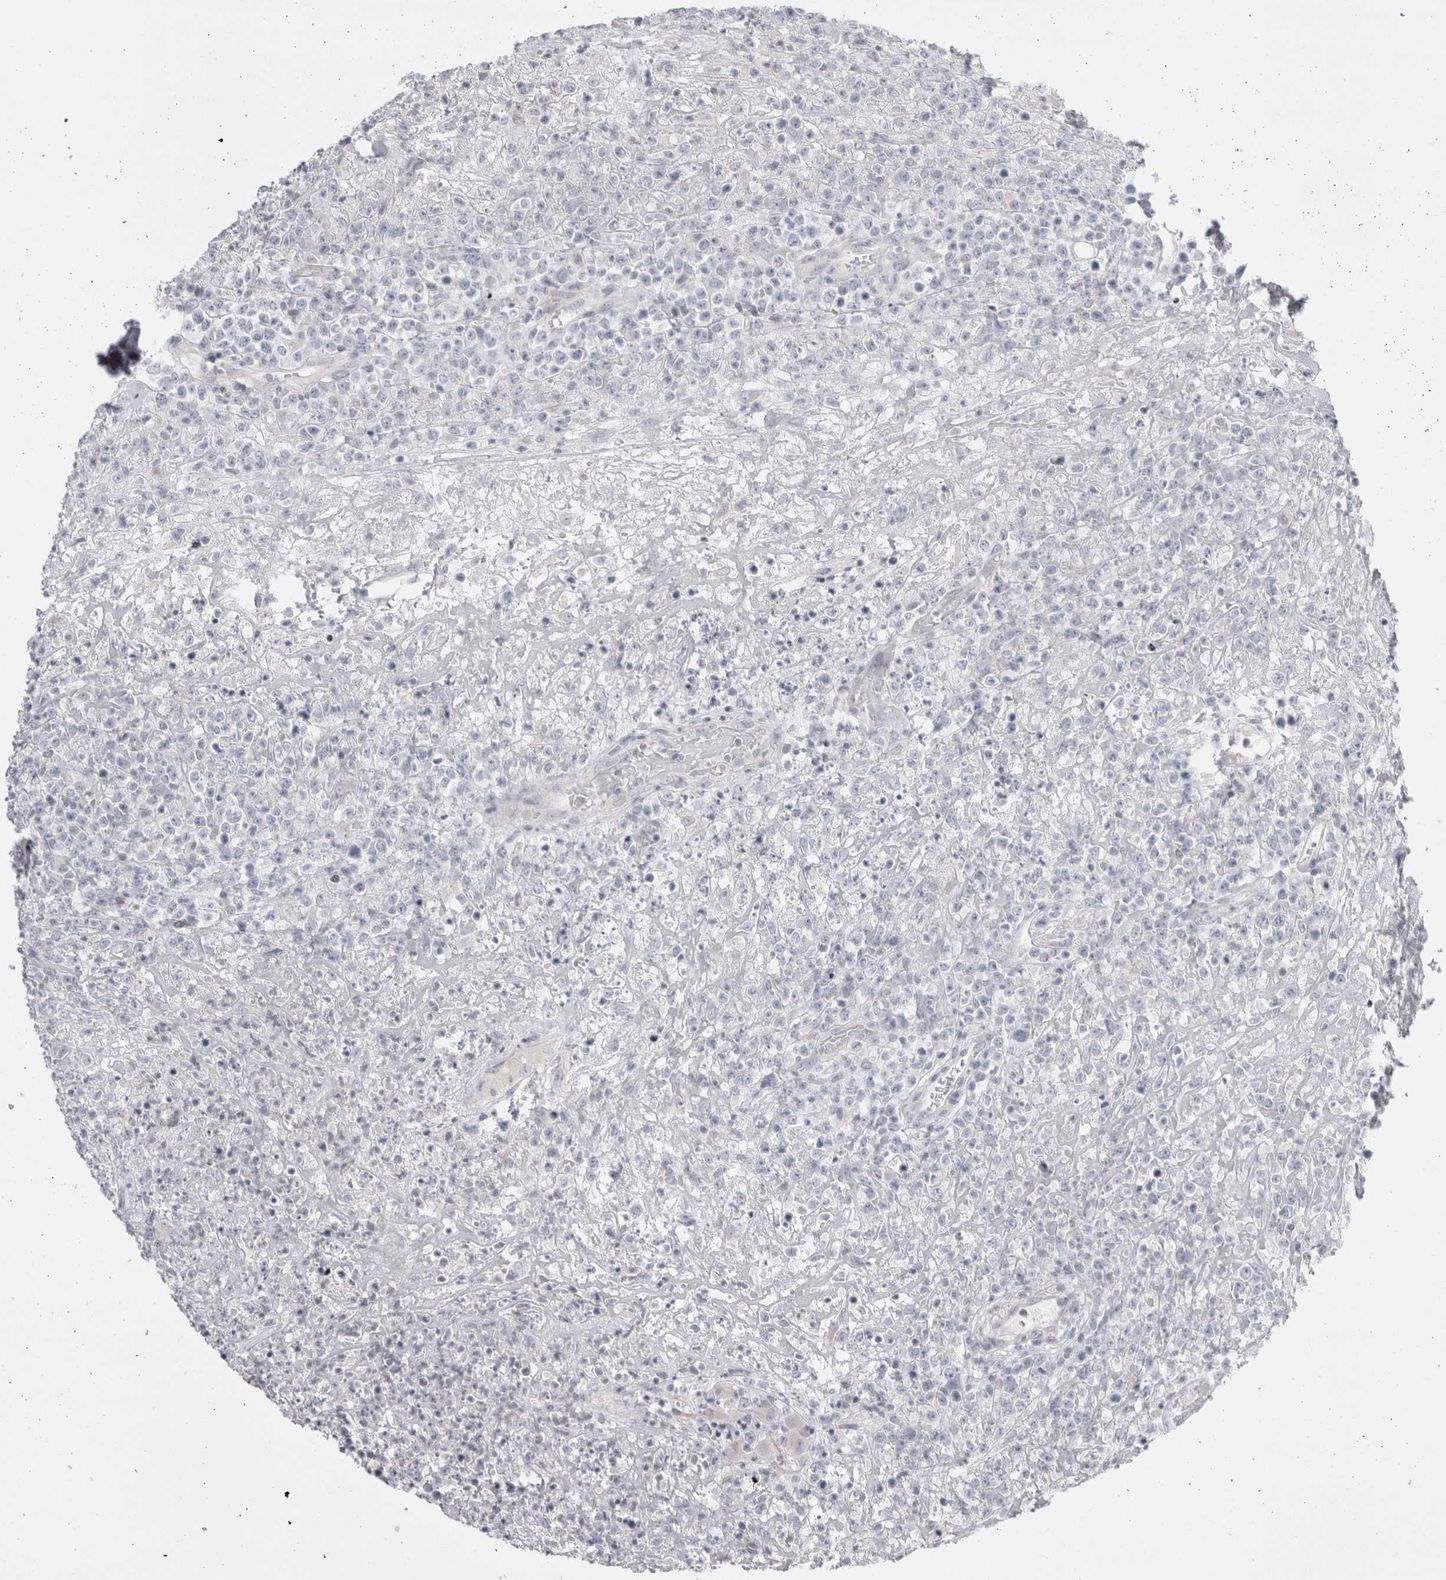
{"staining": {"intensity": "negative", "quantity": "none", "location": "none"}, "tissue": "lymphoma", "cell_type": "Tumor cells", "image_type": "cancer", "snomed": [{"axis": "morphology", "description": "Malignant lymphoma, non-Hodgkin's type, High grade"}, {"axis": "topography", "description": "Colon"}], "caption": "The histopathology image reveals no significant positivity in tumor cells of malignant lymphoma, non-Hodgkin's type (high-grade). (Stains: DAB (3,3'-diaminobenzidine) immunohistochemistry (IHC) with hematoxylin counter stain, Microscopy: brightfield microscopy at high magnification).", "gene": "FNDC8", "patient": {"sex": "female", "age": 53}}